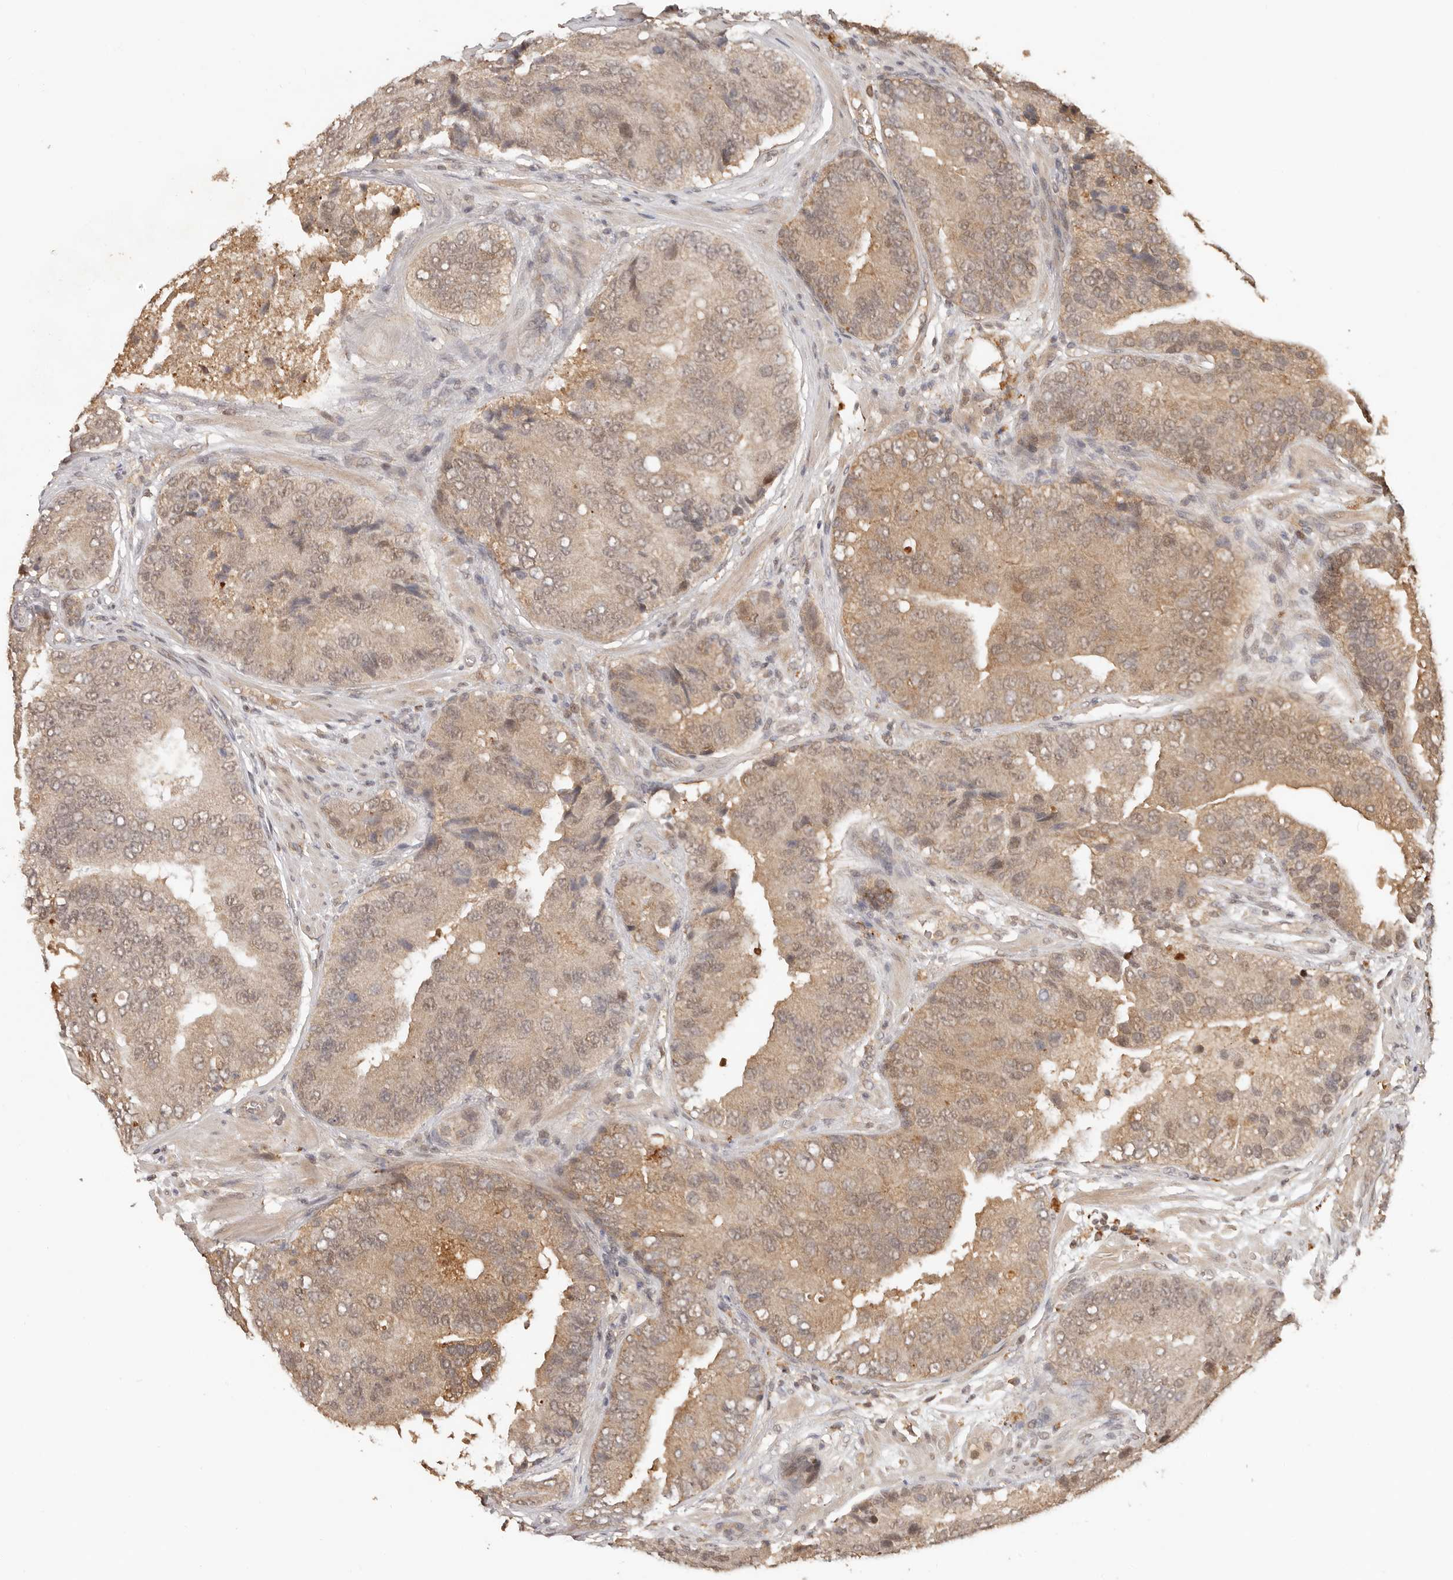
{"staining": {"intensity": "weak", "quantity": ">75%", "location": "cytoplasmic/membranous,nuclear"}, "tissue": "prostate cancer", "cell_type": "Tumor cells", "image_type": "cancer", "snomed": [{"axis": "morphology", "description": "Adenocarcinoma, High grade"}, {"axis": "topography", "description": "Prostate"}], "caption": "DAB immunohistochemical staining of prostate cancer (adenocarcinoma (high-grade)) demonstrates weak cytoplasmic/membranous and nuclear protein expression in approximately >75% of tumor cells.", "gene": "PSMA5", "patient": {"sex": "male", "age": 70}}